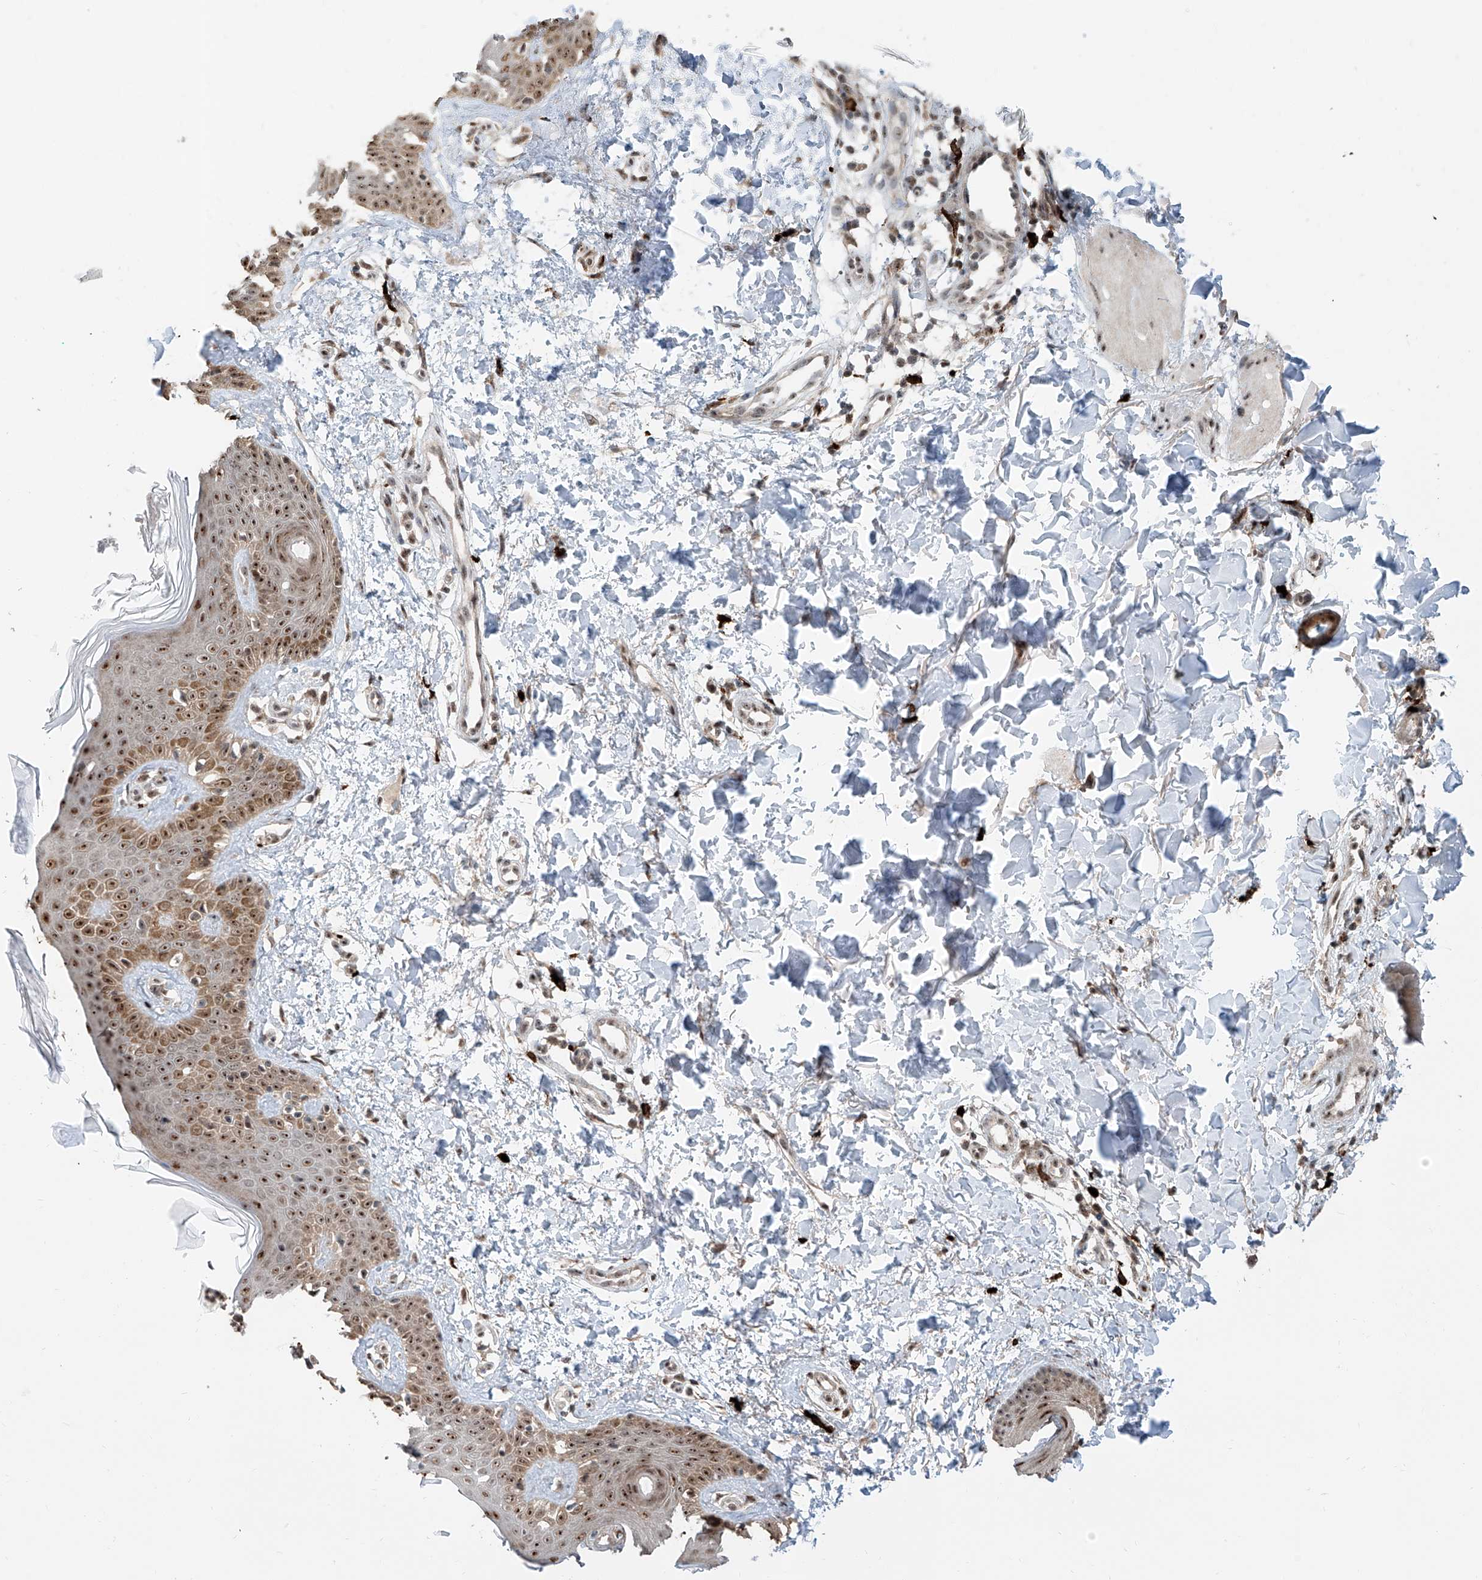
{"staining": {"intensity": "moderate", "quantity": ">75%", "location": "nuclear"}, "tissue": "skin", "cell_type": "Fibroblasts", "image_type": "normal", "snomed": [{"axis": "morphology", "description": "Normal tissue, NOS"}, {"axis": "topography", "description": "Skin"}], "caption": "Immunohistochemistry of benign human skin reveals medium levels of moderate nuclear expression in about >75% of fibroblasts. The protein is shown in brown color, while the nuclei are stained blue.", "gene": "SDE2", "patient": {"sex": "male", "age": 37}}